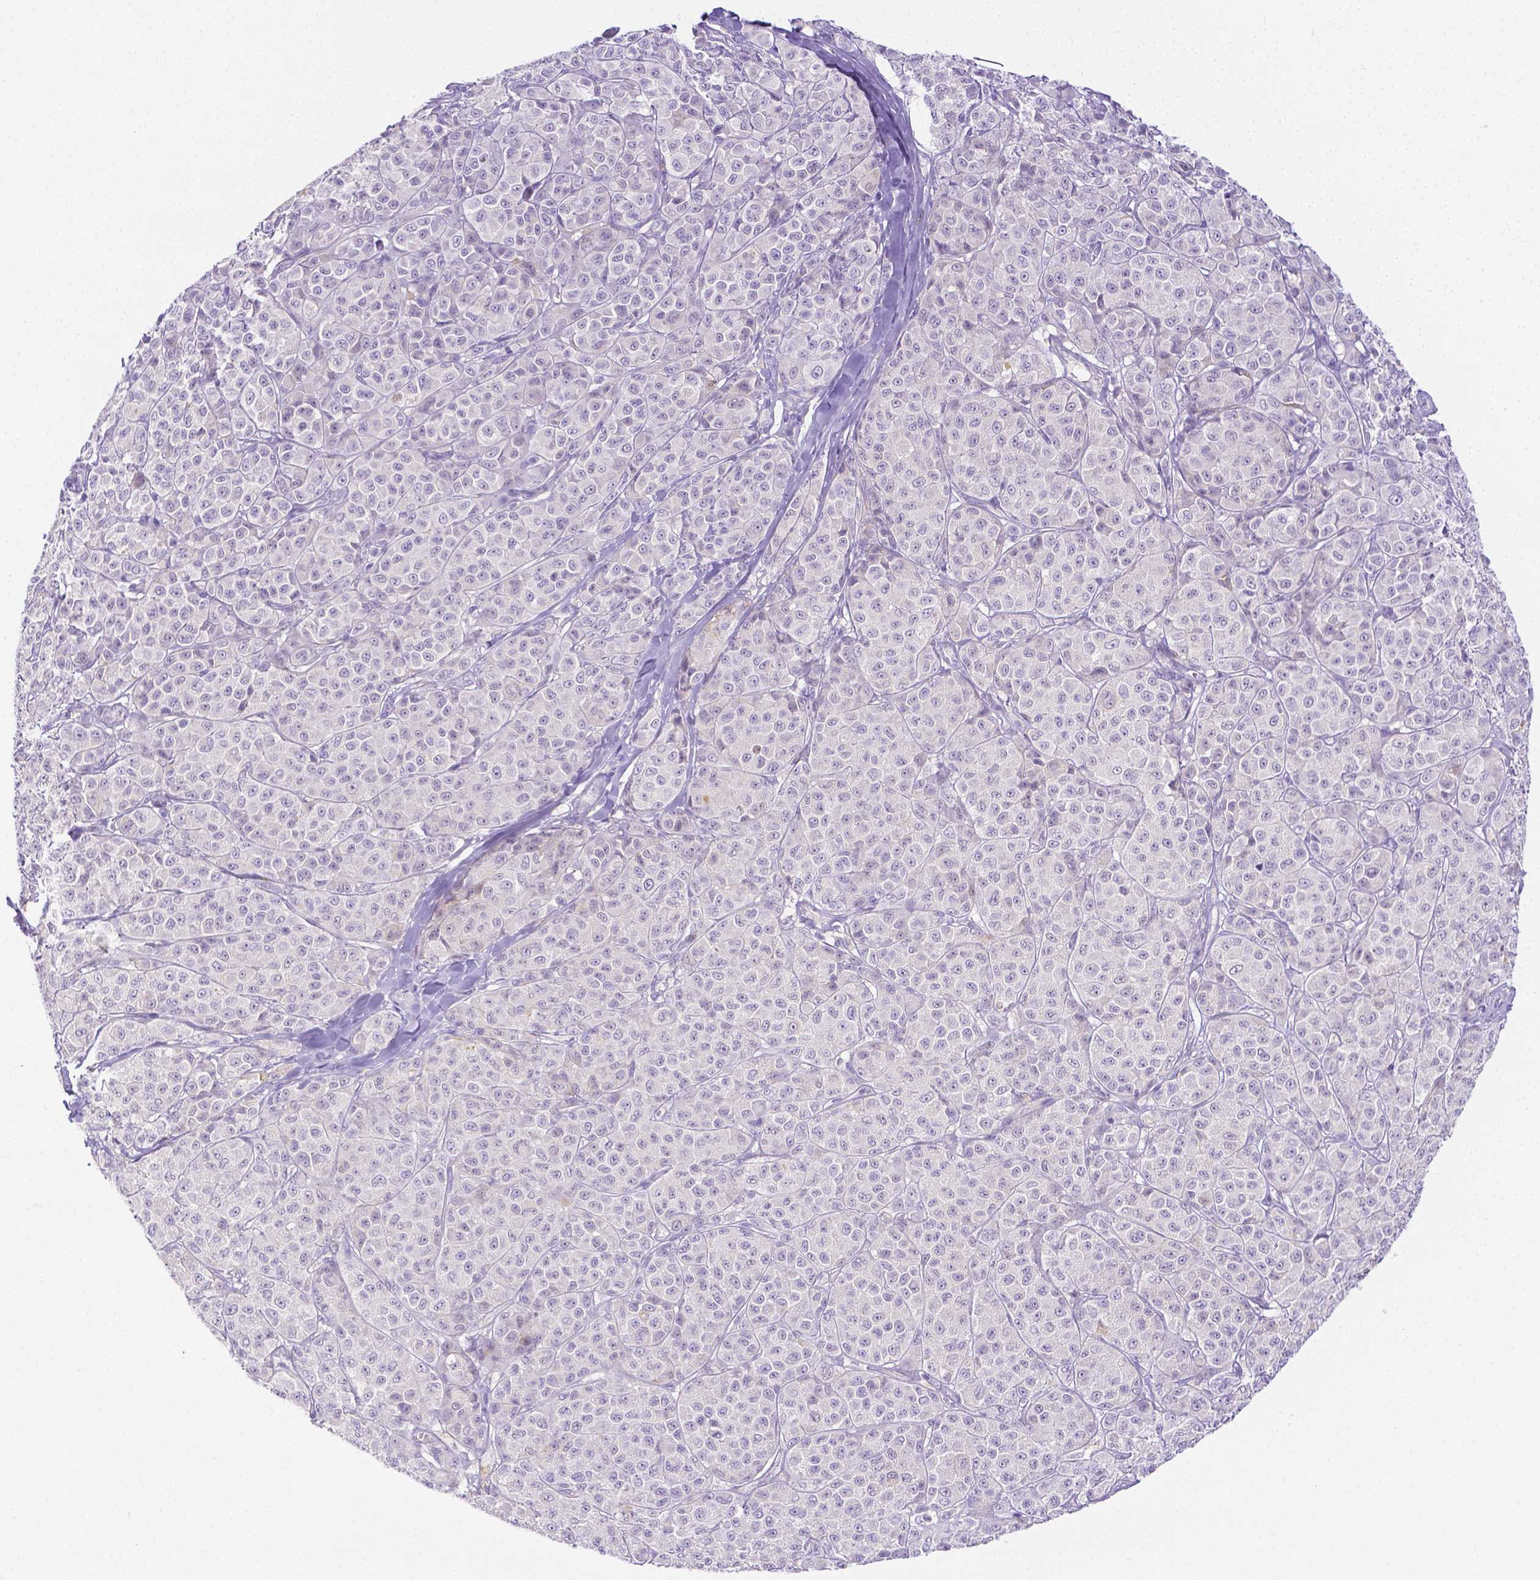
{"staining": {"intensity": "negative", "quantity": "none", "location": "none"}, "tissue": "melanoma", "cell_type": "Tumor cells", "image_type": "cancer", "snomed": [{"axis": "morphology", "description": "Malignant melanoma, NOS"}, {"axis": "topography", "description": "Skin"}], "caption": "DAB (3,3'-diaminobenzidine) immunohistochemical staining of human melanoma displays no significant staining in tumor cells. The staining was performed using DAB to visualize the protein expression in brown, while the nuclei were stained in blue with hematoxylin (Magnification: 20x).", "gene": "NXPH2", "patient": {"sex": "male", "age": 89}}